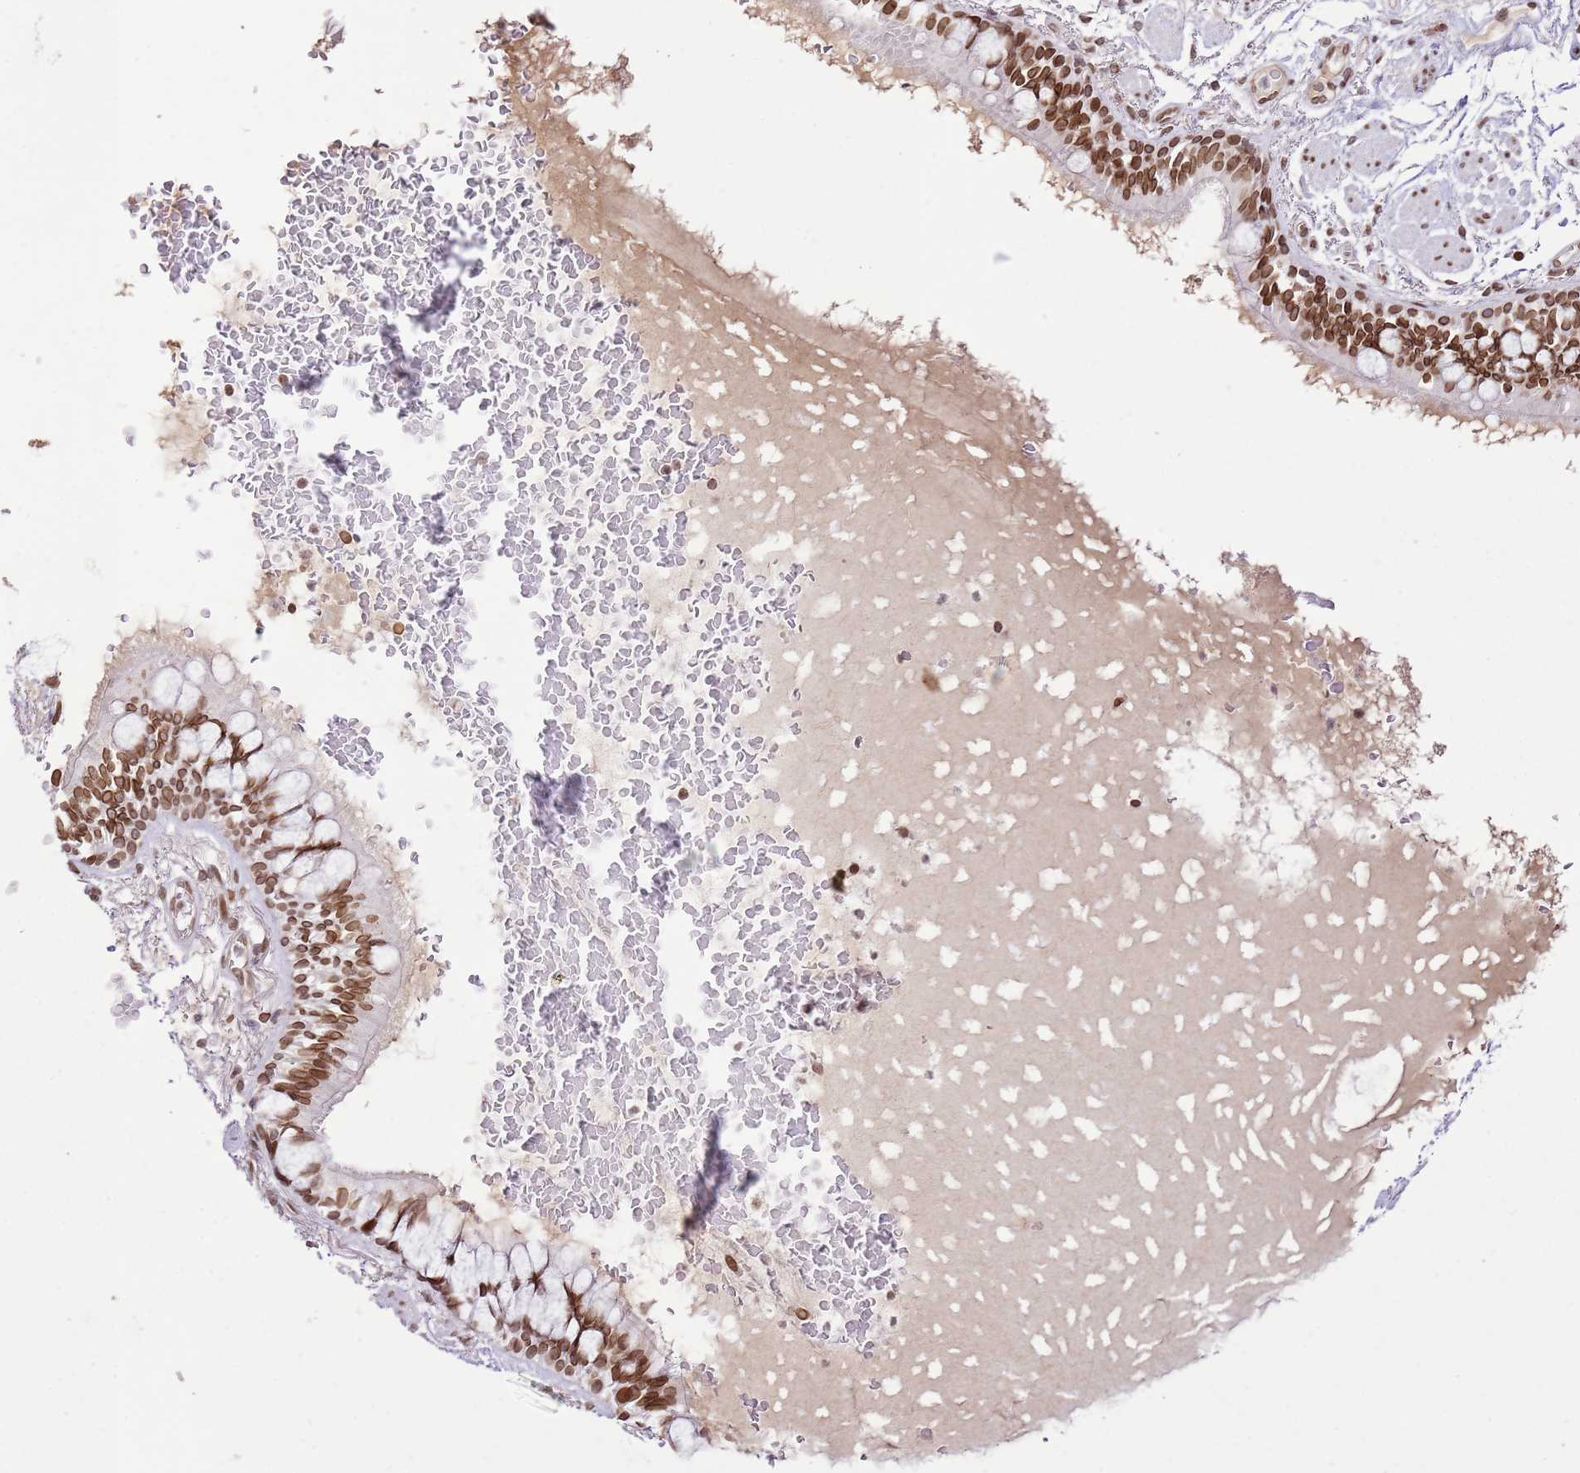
{"staining": {"intensity": "strong", "quantity": ">75%", "location": "cytoplasmic/membranous,nuclear"}, "tissue": "bronchus", "cell_type": "Respiratory epithelial cells", "image_type": "normal", "snomed": [{"axis": "morphology", "description": "Normal tissue, NOS"}, {"axis": "topography", "description": "Bronchus"}], "caption": "Normal bronchus was stained to show a protein in brown. There is high levels of strong cytoplasmic/membranous,nuclear positivity in approximately >75% of respiratory epithelial cells.", "gene": "POU6F1", "patient": {"sex": "male", "age": 70}}